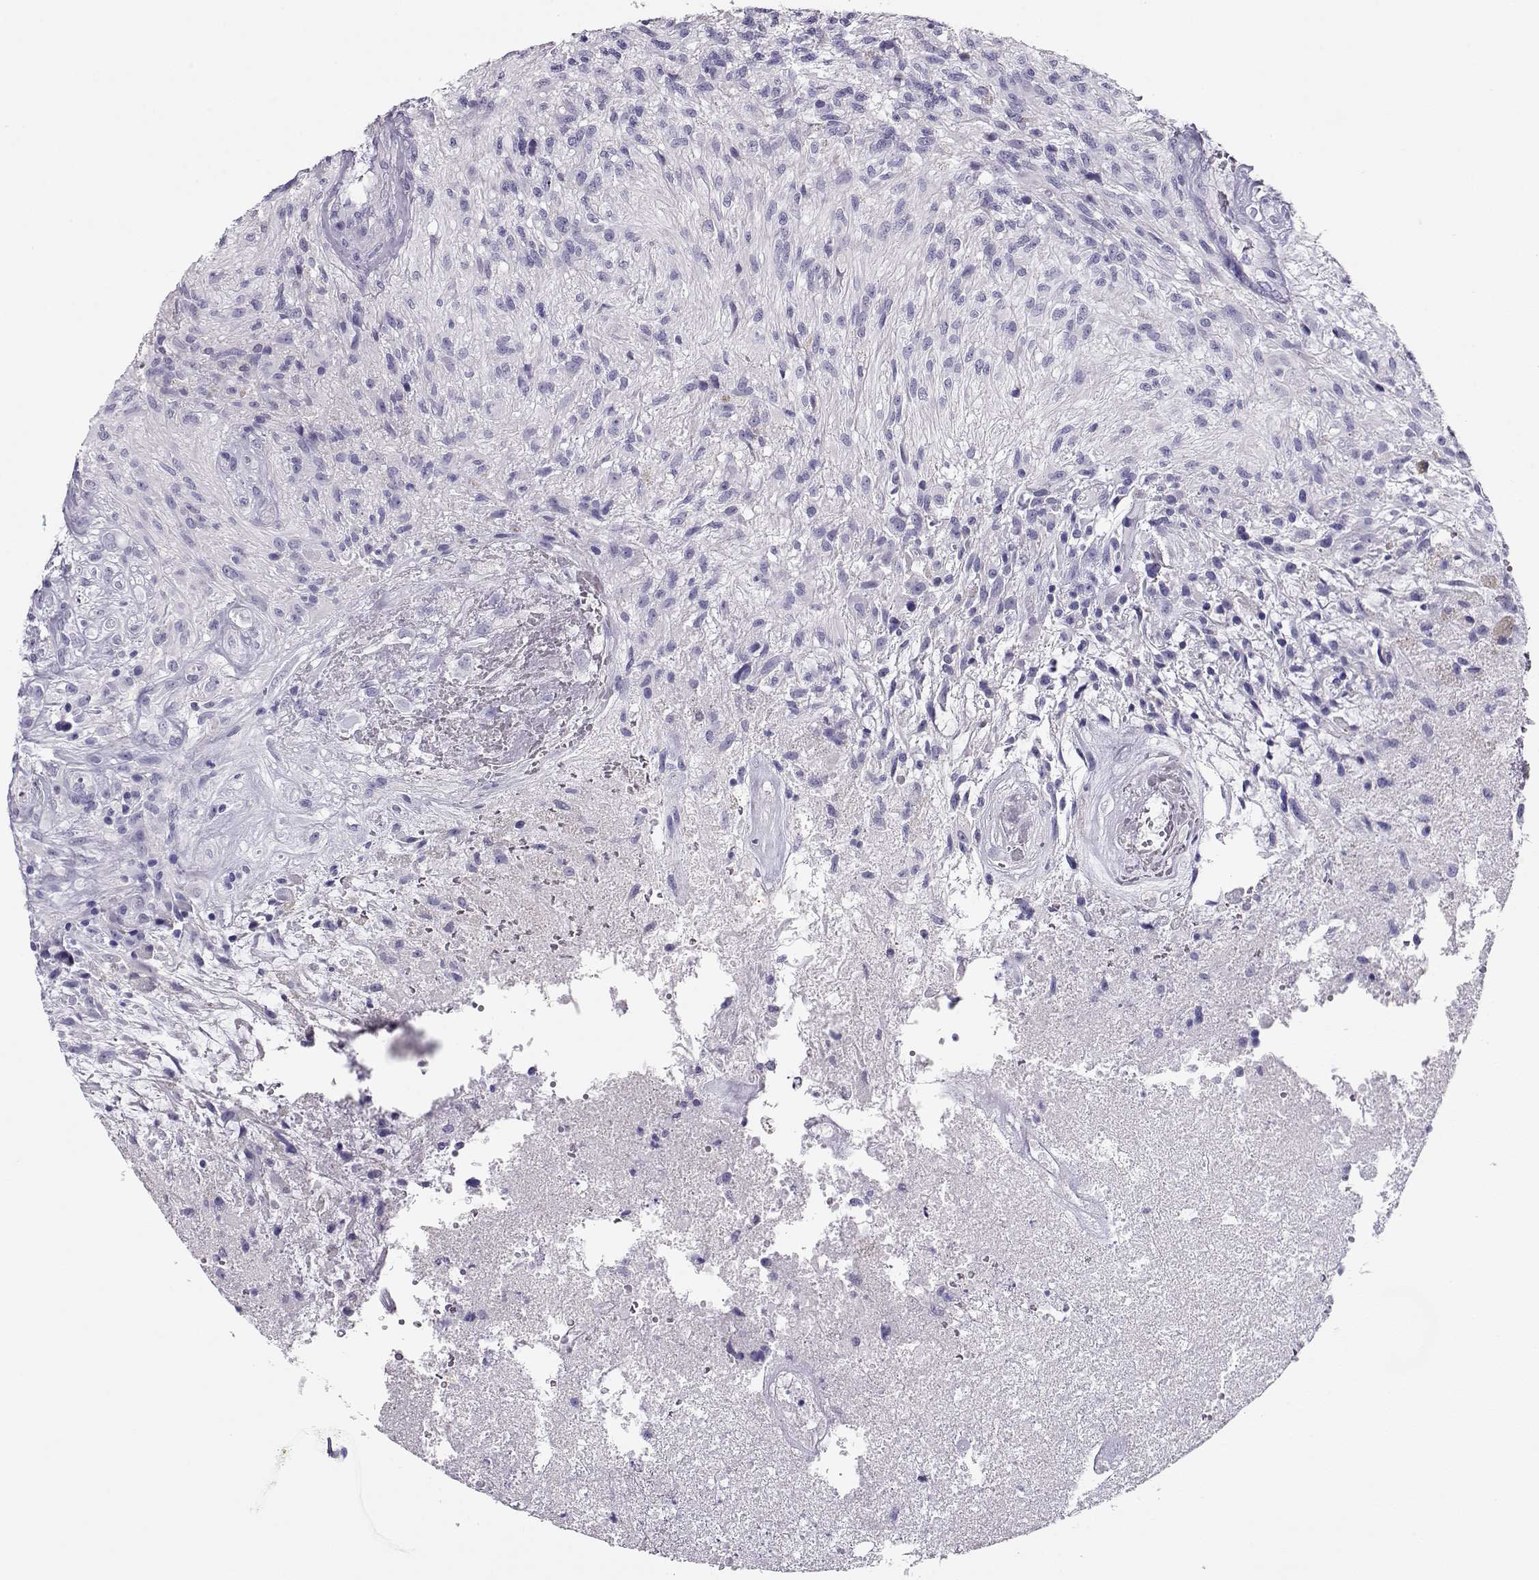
{"staining": {"intensity": "negative", "quantity": "none", "location": "none"}, "tissue": "glioma", "cell_type": "Tumor cells", "image_type": "cancer", "snomed": [{"axis": "morphology", "description": "Glioma, malignant, High grade"}, {"axis": "topography", "description": "Brain"}], "caption": "This histopathology image is of malignant high-grade glioma stained with immunohistochemistry to label a protein in brown with the nuclei are counter-stained blue. There is no staining in tumor cells.", "gene": "CRX", "patient": {"sex": "male", "age": 56}}